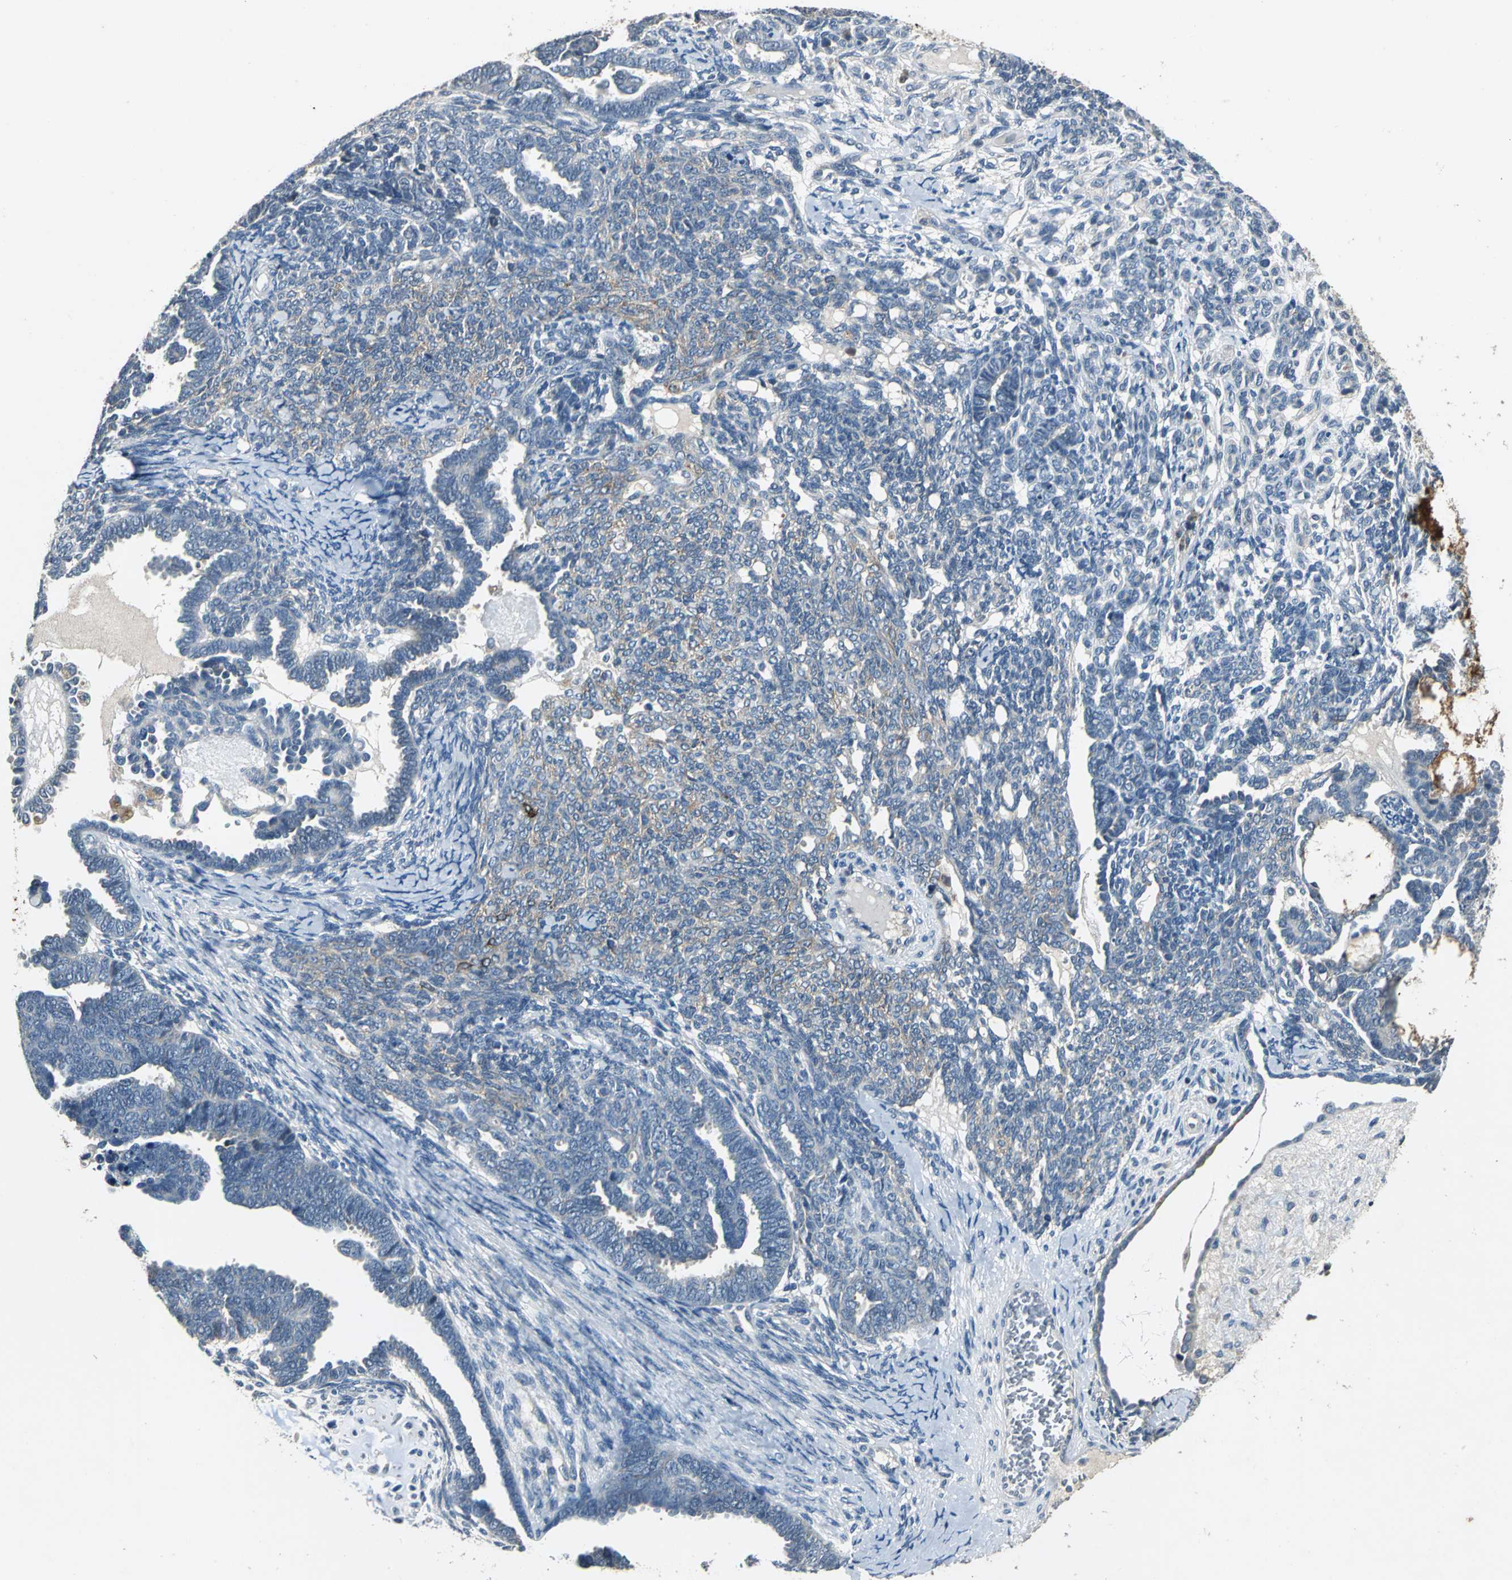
{"staining": {"intensity": "weak", "quantity": "<25%", "location": "cytoplasmic/membranous"}, "tissue": "endometrial cancer", "cell_type": "Tumor cells", "image_type": "cancer", "snomed": [{"axis": "morphology", "description": "Neoplasm, malignant, NOS"}, {"axis": "topography", "description": "Endometrium"}], "caption": "Tumor cells are negative for protein expression in human endometrial cancer.", "gene": "JADE3", "patient": {"sex": "female", "age": 74}}